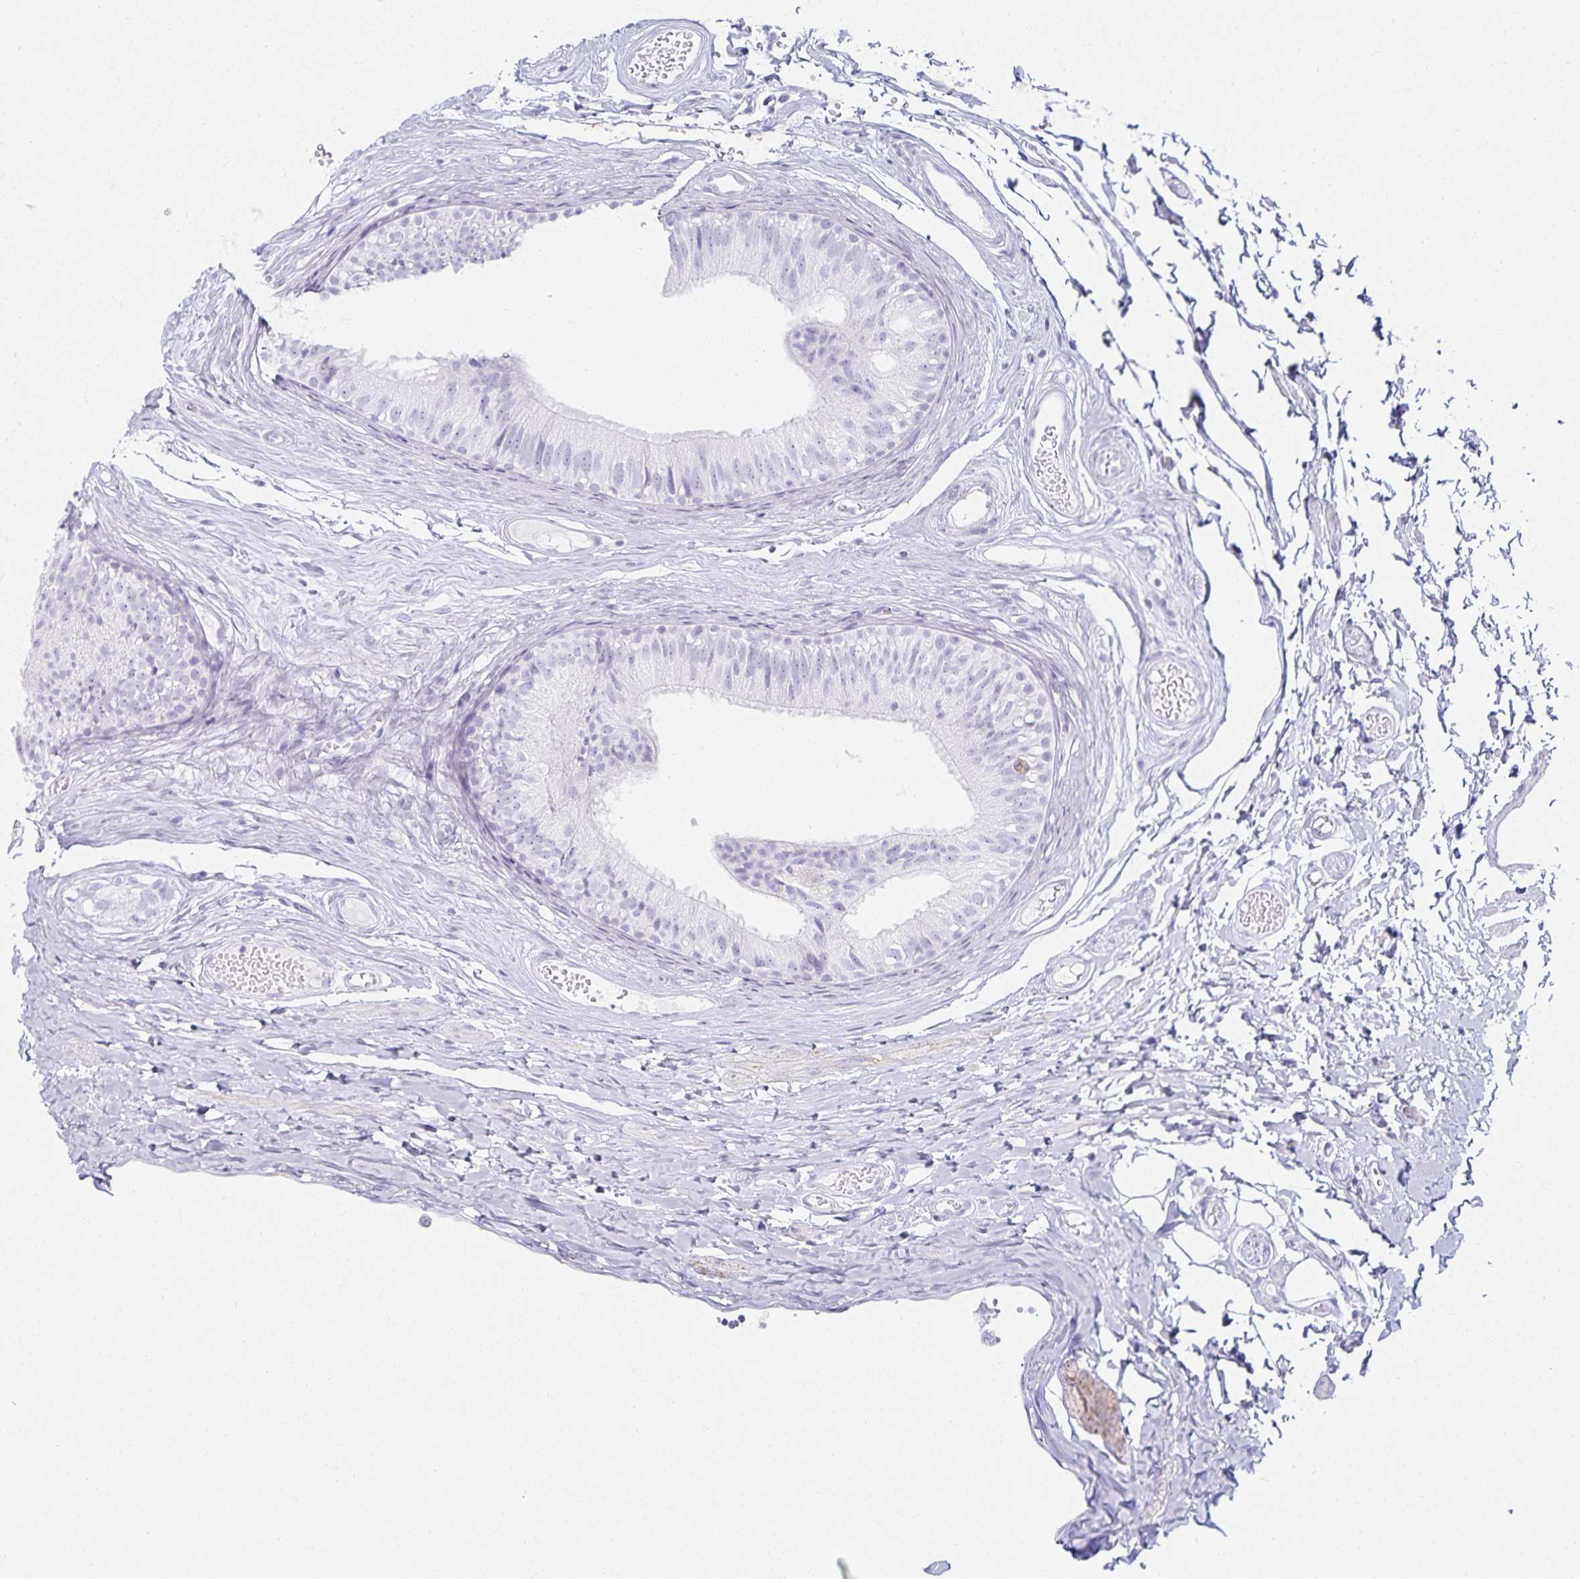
{"staining": {"intensity": "negative", "quantity": "none", "location": "none"}, "tissue": "epididymis", "cell_type": "Glandular cells", "image_type": "normal", "snomed": [{"axis": "morphology", "description": "Normal tissue, NOS"}, {"axis": "morphology", "description": "Seminoma, NOS"}, {"axis": "topography", "description": "Testis"}, {"axis": "topography", "description": "Epididymis"}], "caption": "High magnification brightfield microscopy of normal epididymis stained with DAB (brown) and counterstained with hematoxylin (blue): glandular cells show no significant expression. The staining is performed using DAB brown chromogen with nuclei counter-stained in using hematoxylin.", "gene": "GP2", "patient": {"sex": "male", "age": 34}}